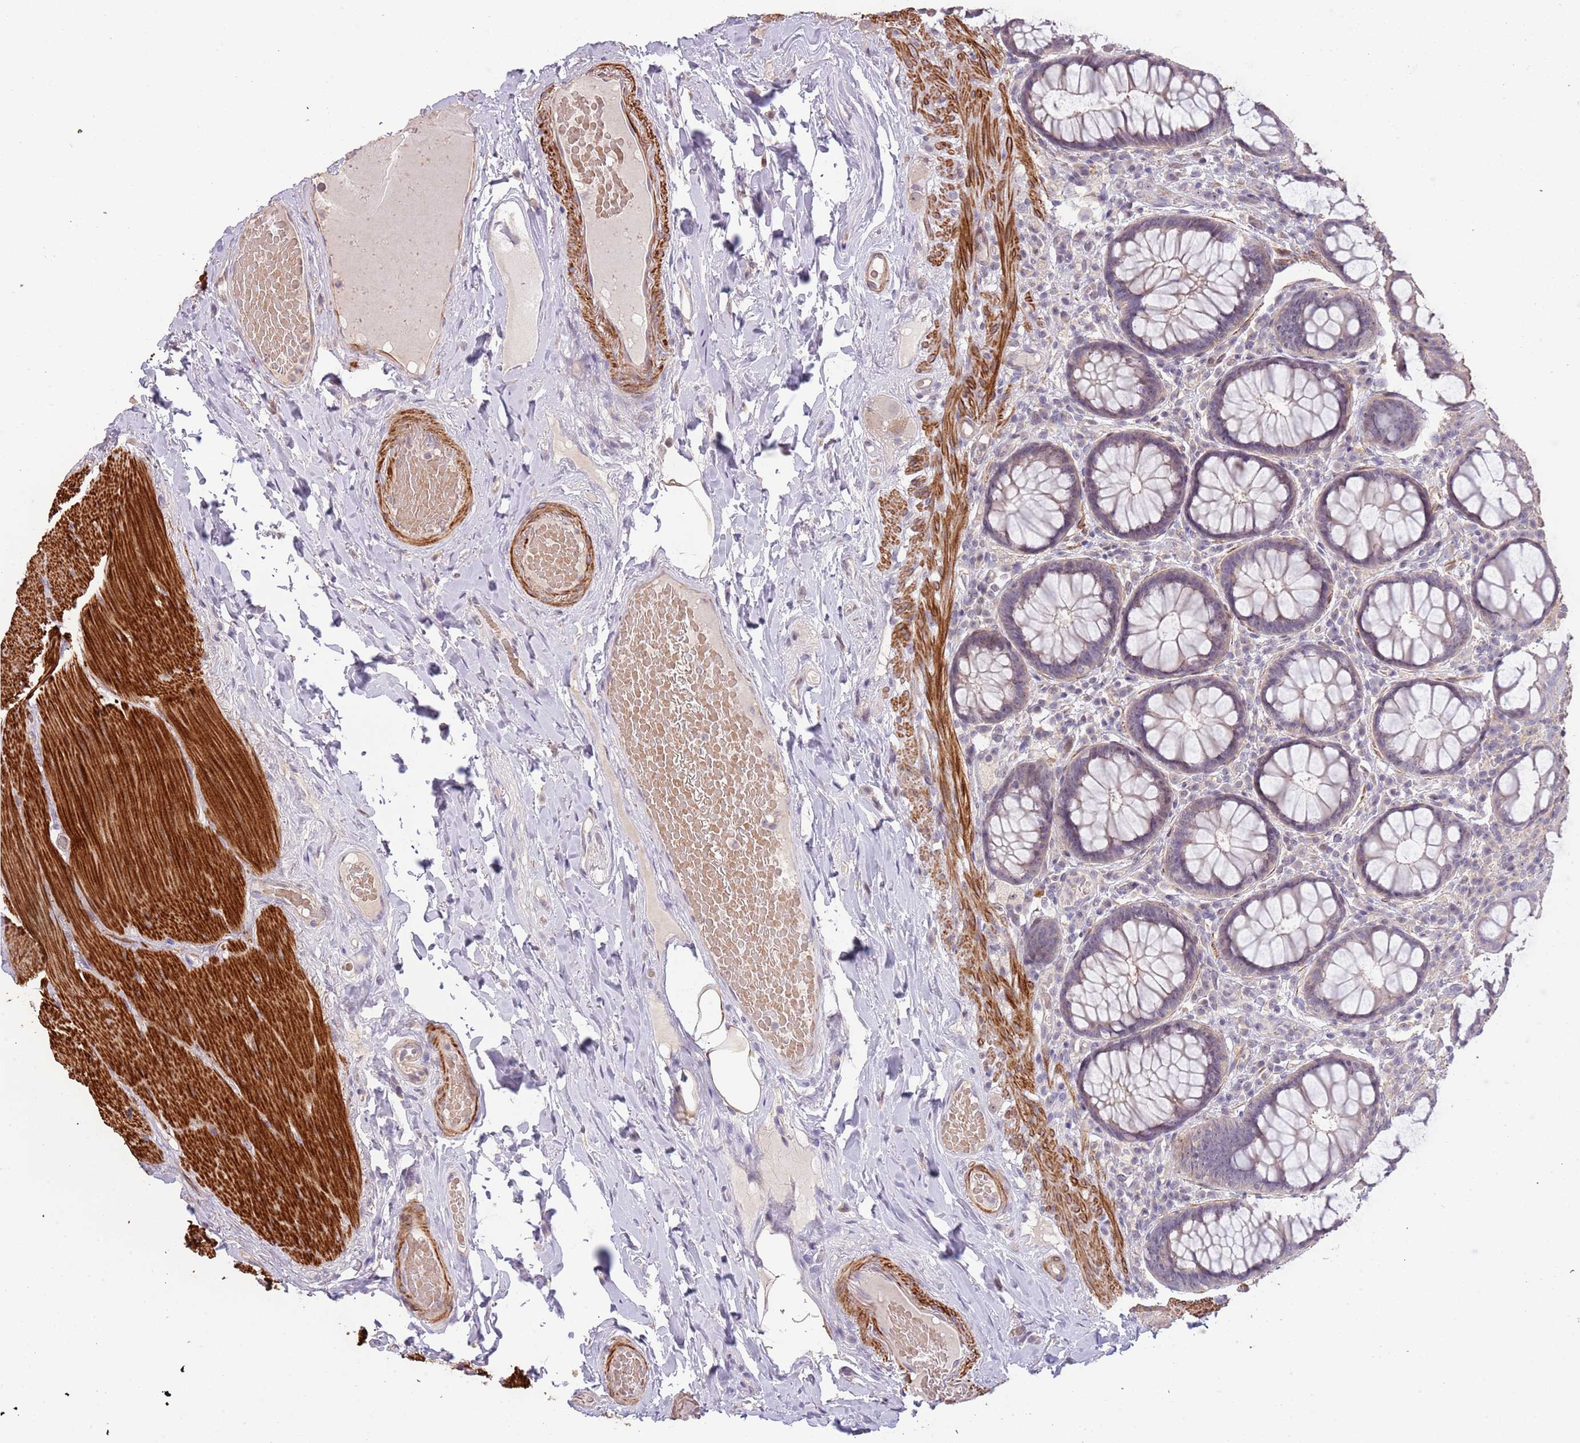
{"staining": {"intensity": "moderate", "quantity": "25%-75%", "location": "cytoplasmic/membranous,nuclear"}, "tissue": "rectum", "cell_type": "Glandular cells", "image_type": "normal", "snomed": [{"axis": "morphology", "description": "Normal tissue, NOS"}, {"axis": "topography", "description": "Rectum"}], "caption": "Immunohistochemistry (IHC) of normal rectum demonstrates medium levels of moderate cytoplasmic/membranous,nuclear expression in approximately 25%-75% of glandular cells. (Brightfield microscopy of DAB IHC at high magnification).", "gene": "ADTRP", "patient": {"sex": "male", "age": 83}}